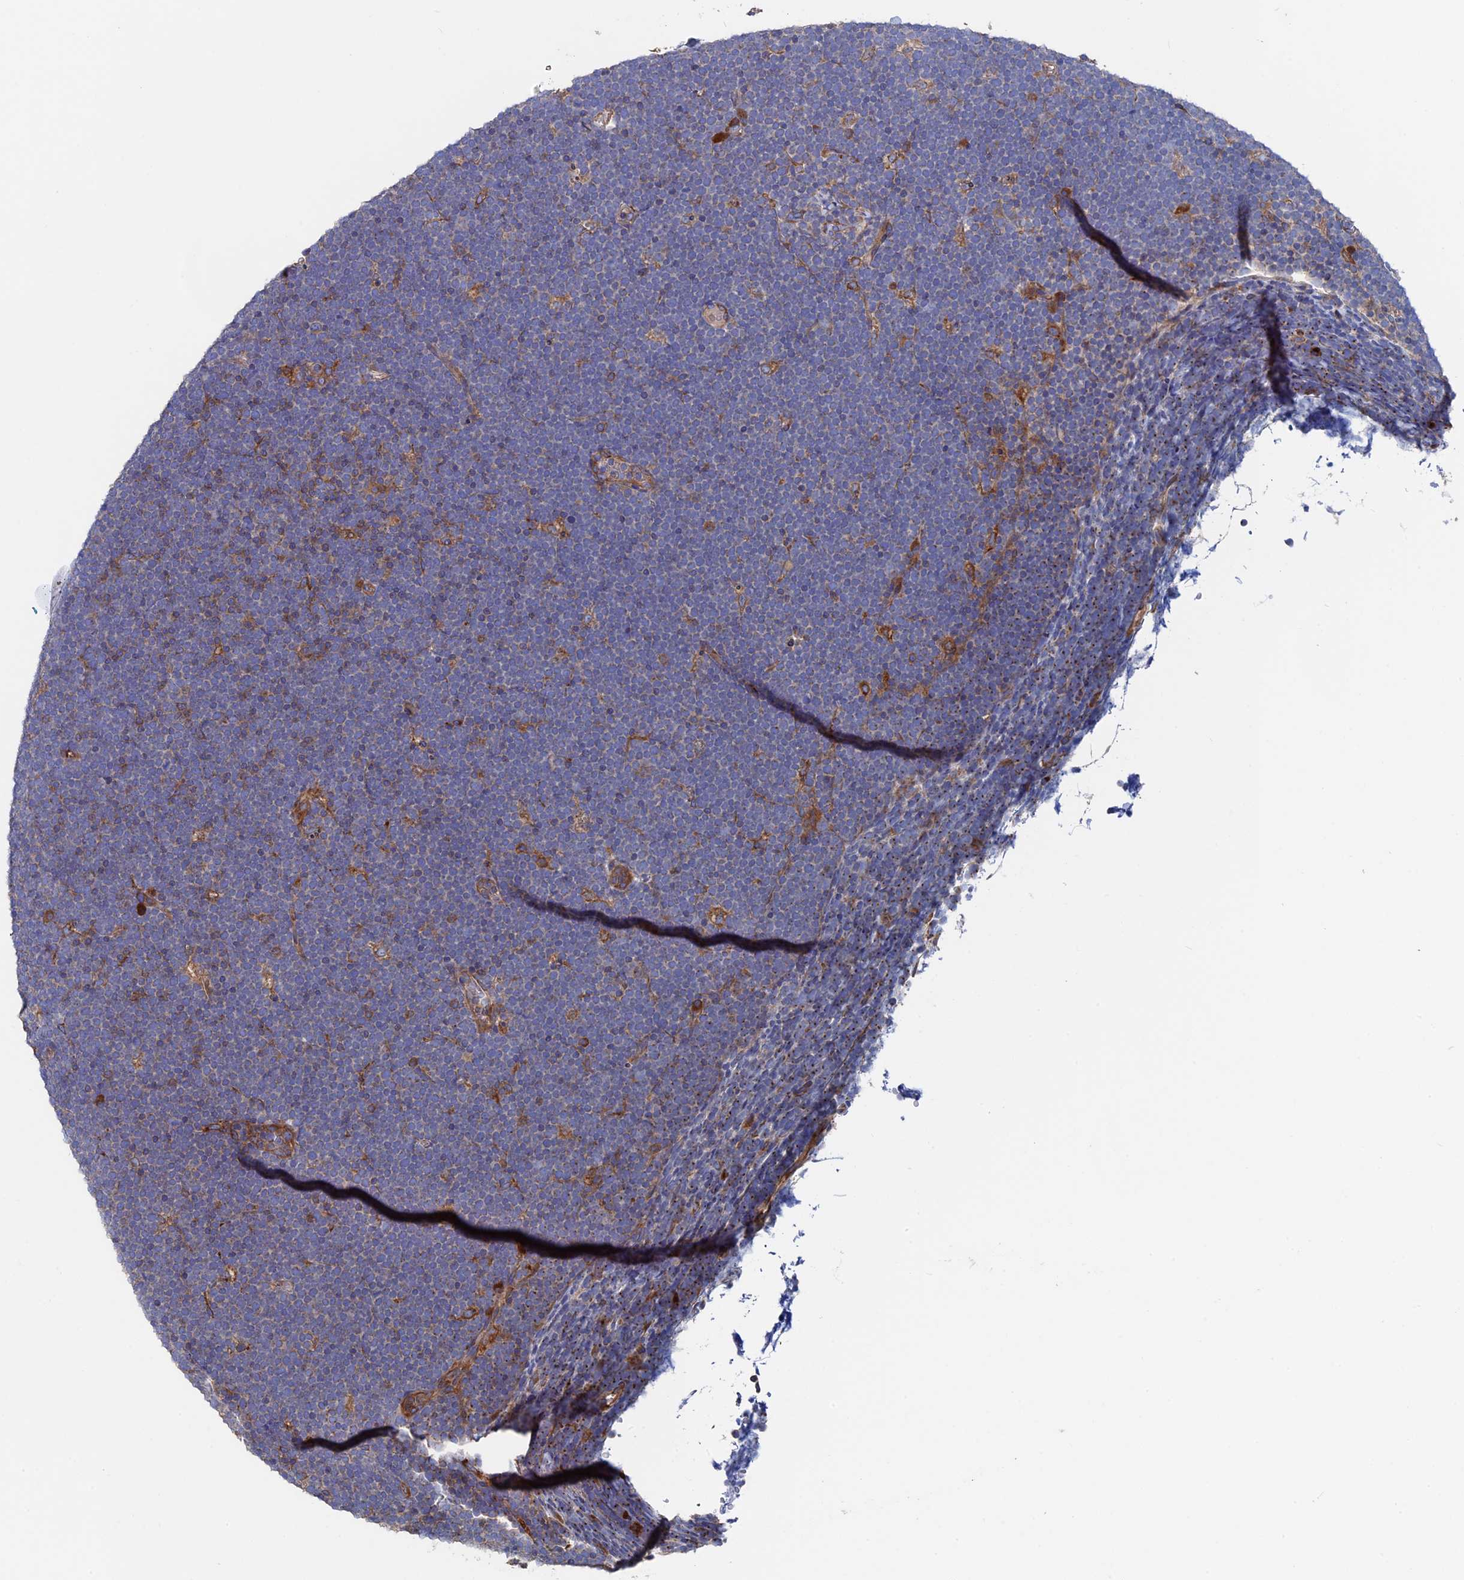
{"staining": {"intensity": "weak", "quantity": "<25%", "location": "cytoplasmic/membranous"}, "tissue": "lymphoma", "cell_type": "Tumor cells", "image_type": "cancer", "snomed": [{"axis": "morphology", "description": "Malignant lymphoma, non-Hodgkin's type, High grade"}, {"axis": "topography", "description": "Lymph node"}], "caption": "Immunohistochemistry of lymphoma displays no positivity in tumor cells.", "gene": "DNAJC3", "patient": {"sex": "male", "age": 13}}